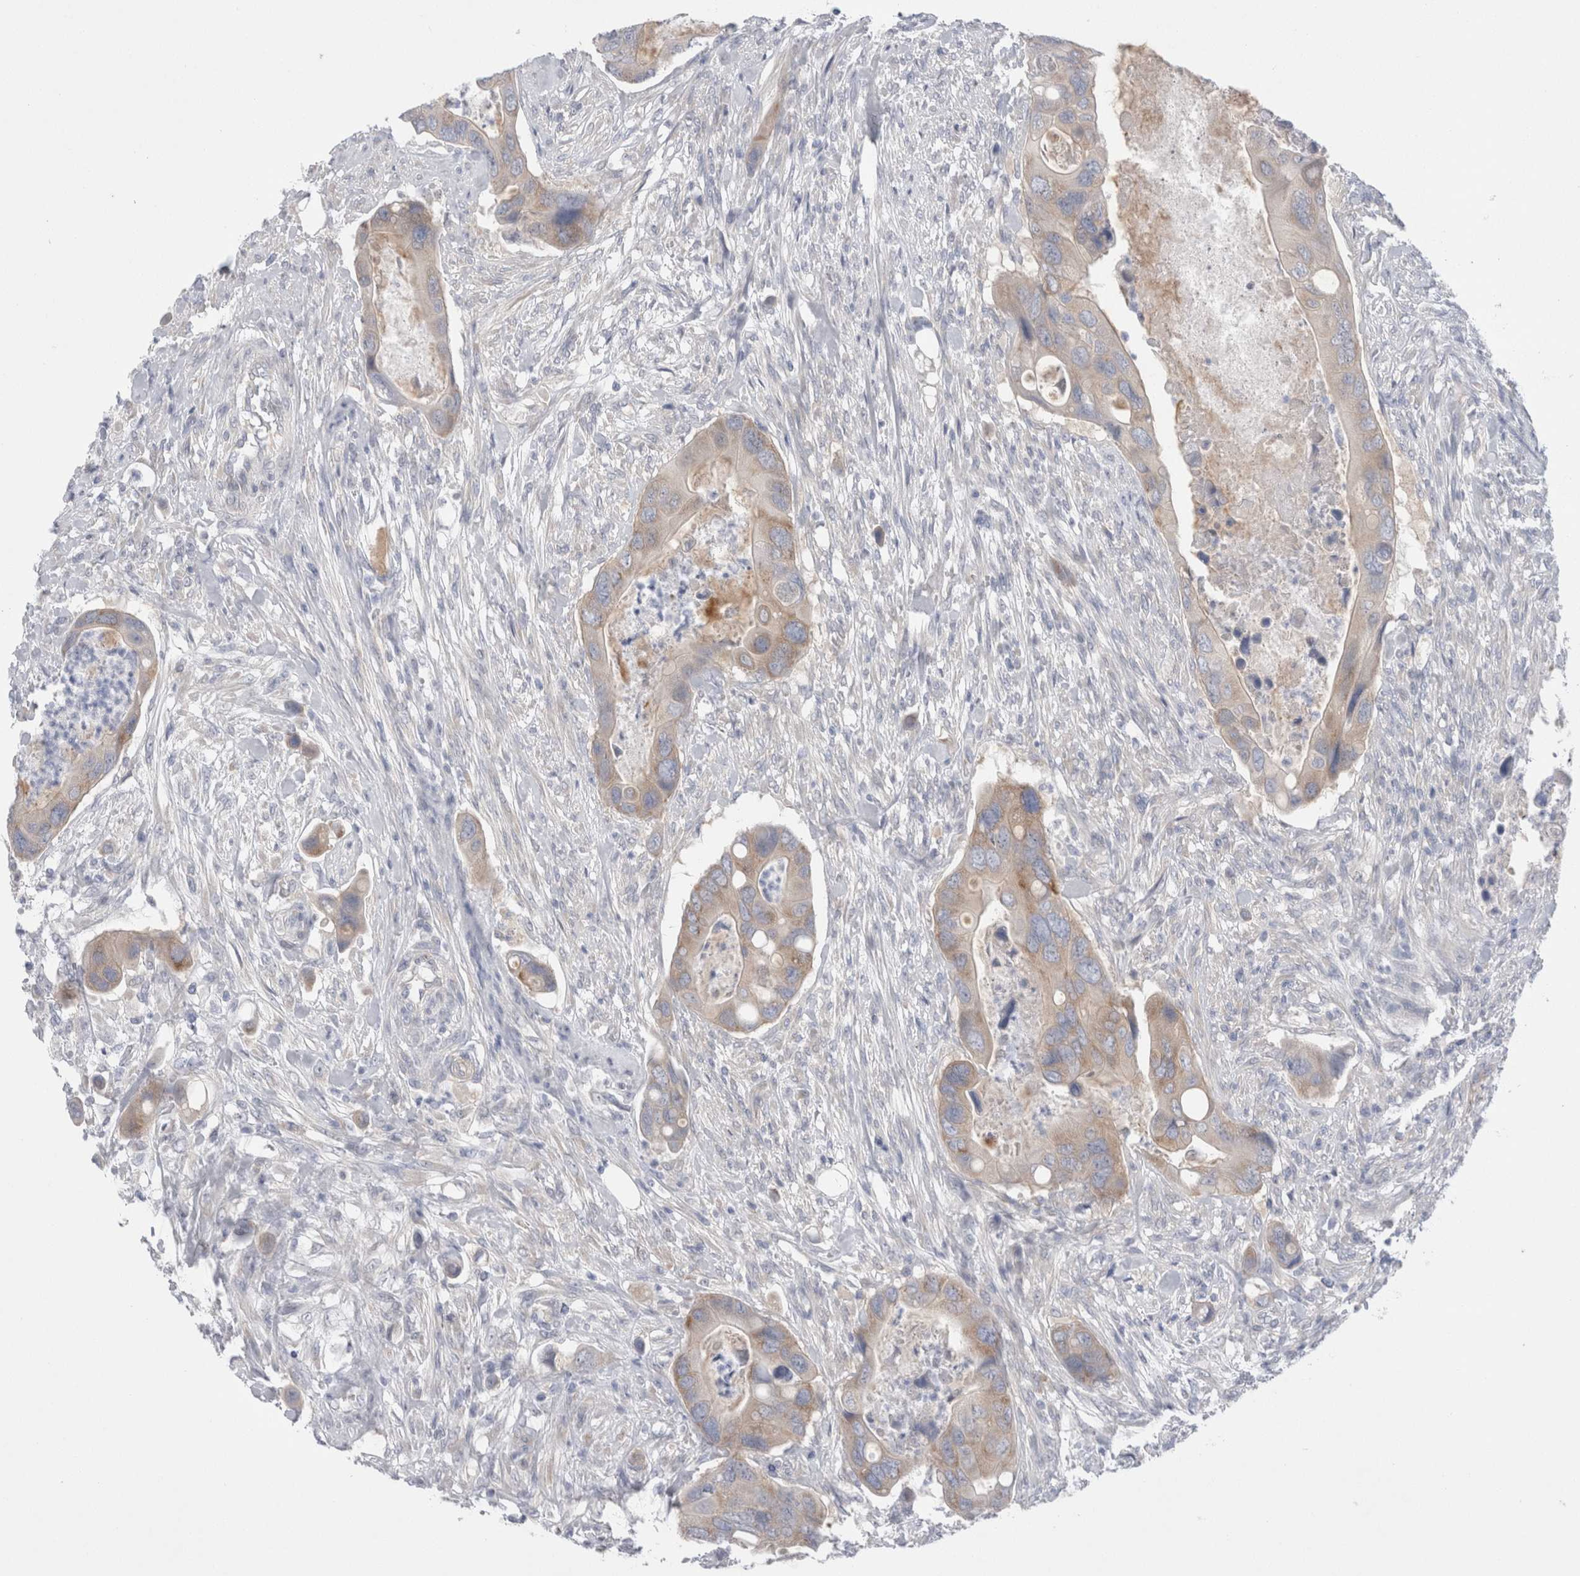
{"staining": {"intensity": "weak", "quantity": ">75%", "location": "cytoplasmic/membranous"}, "tissue": "colorectal cancer", "cell_type": "Tumor cells", "image_type": "cancer", "snomed": [{"axis": "morphology", "description": "Adenocarcinoma, NOS"}, {"axis": "topography", "description": "Rectum"}], "caption": "IHC (DAB (3,3'-diaminobenzidine)) staining of colorectal cancer exhibits weak cytoplasmic/membranous protein staining in about >75% of tumor cells. The staining is performed using DAB brown chromogen to label protein expression. The nuclei are counter-stained blue using hematoxylin.", "gene": "WIPF2", "patient": {"sex": "female", "age": 57}}